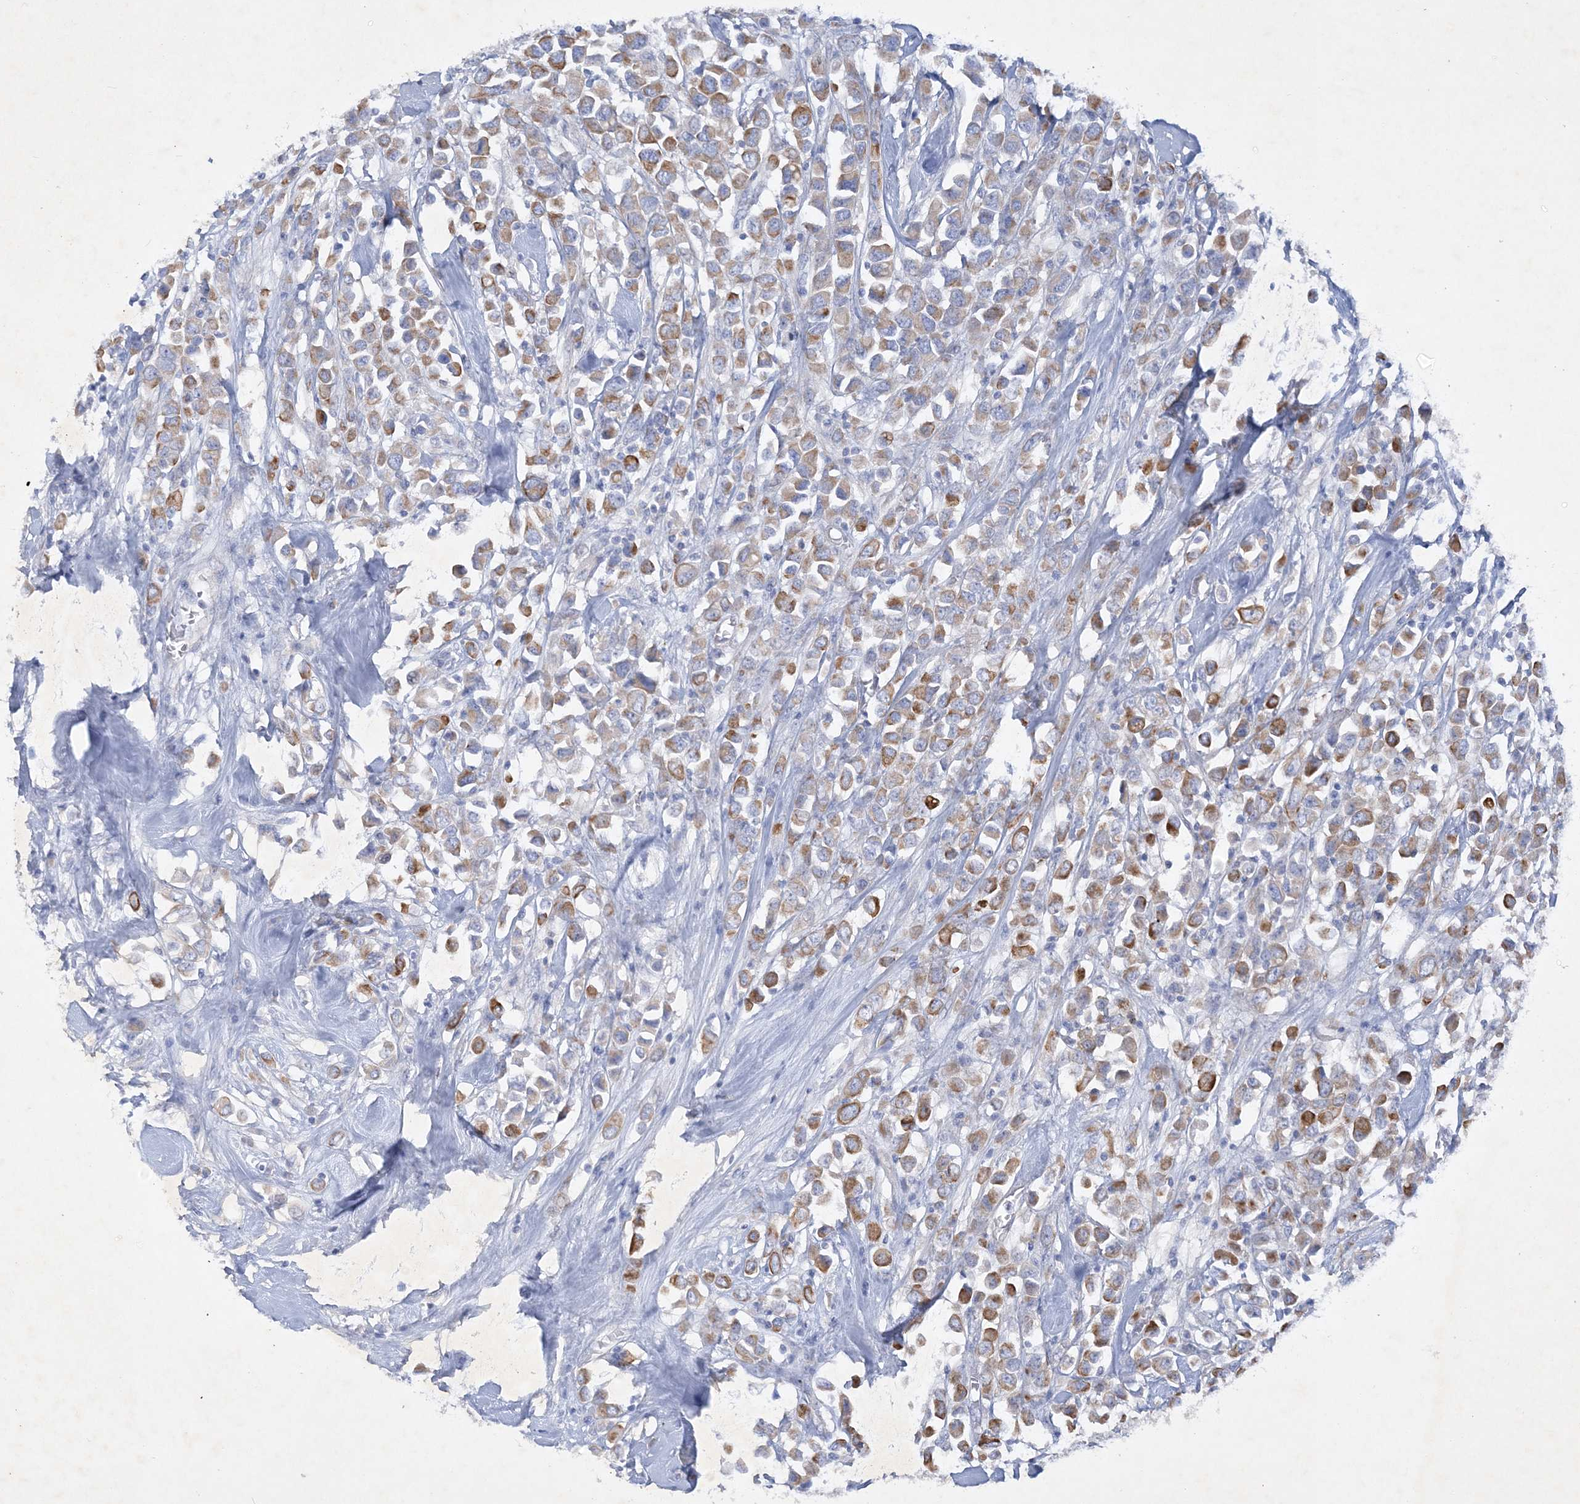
{"staining": {"intensity": "strong", "quantity": ">75%", "location": "cytoplasmic/membranous"}, "tissue": "breast cancer", "cell_type": "Tumor cells", "image_type": "cancer", "snomed": [{"axis": "morphology", "description": "Duct carcinoma"}, {"axis": "topography", "description": "Breast"}], "caption": "Human breast cancer (intraductal carcinoma) stained with a protein marker displays strong staining in tumor cells.", "gene": "FARSB", "patient": {"sex": "female", "age": 61}}